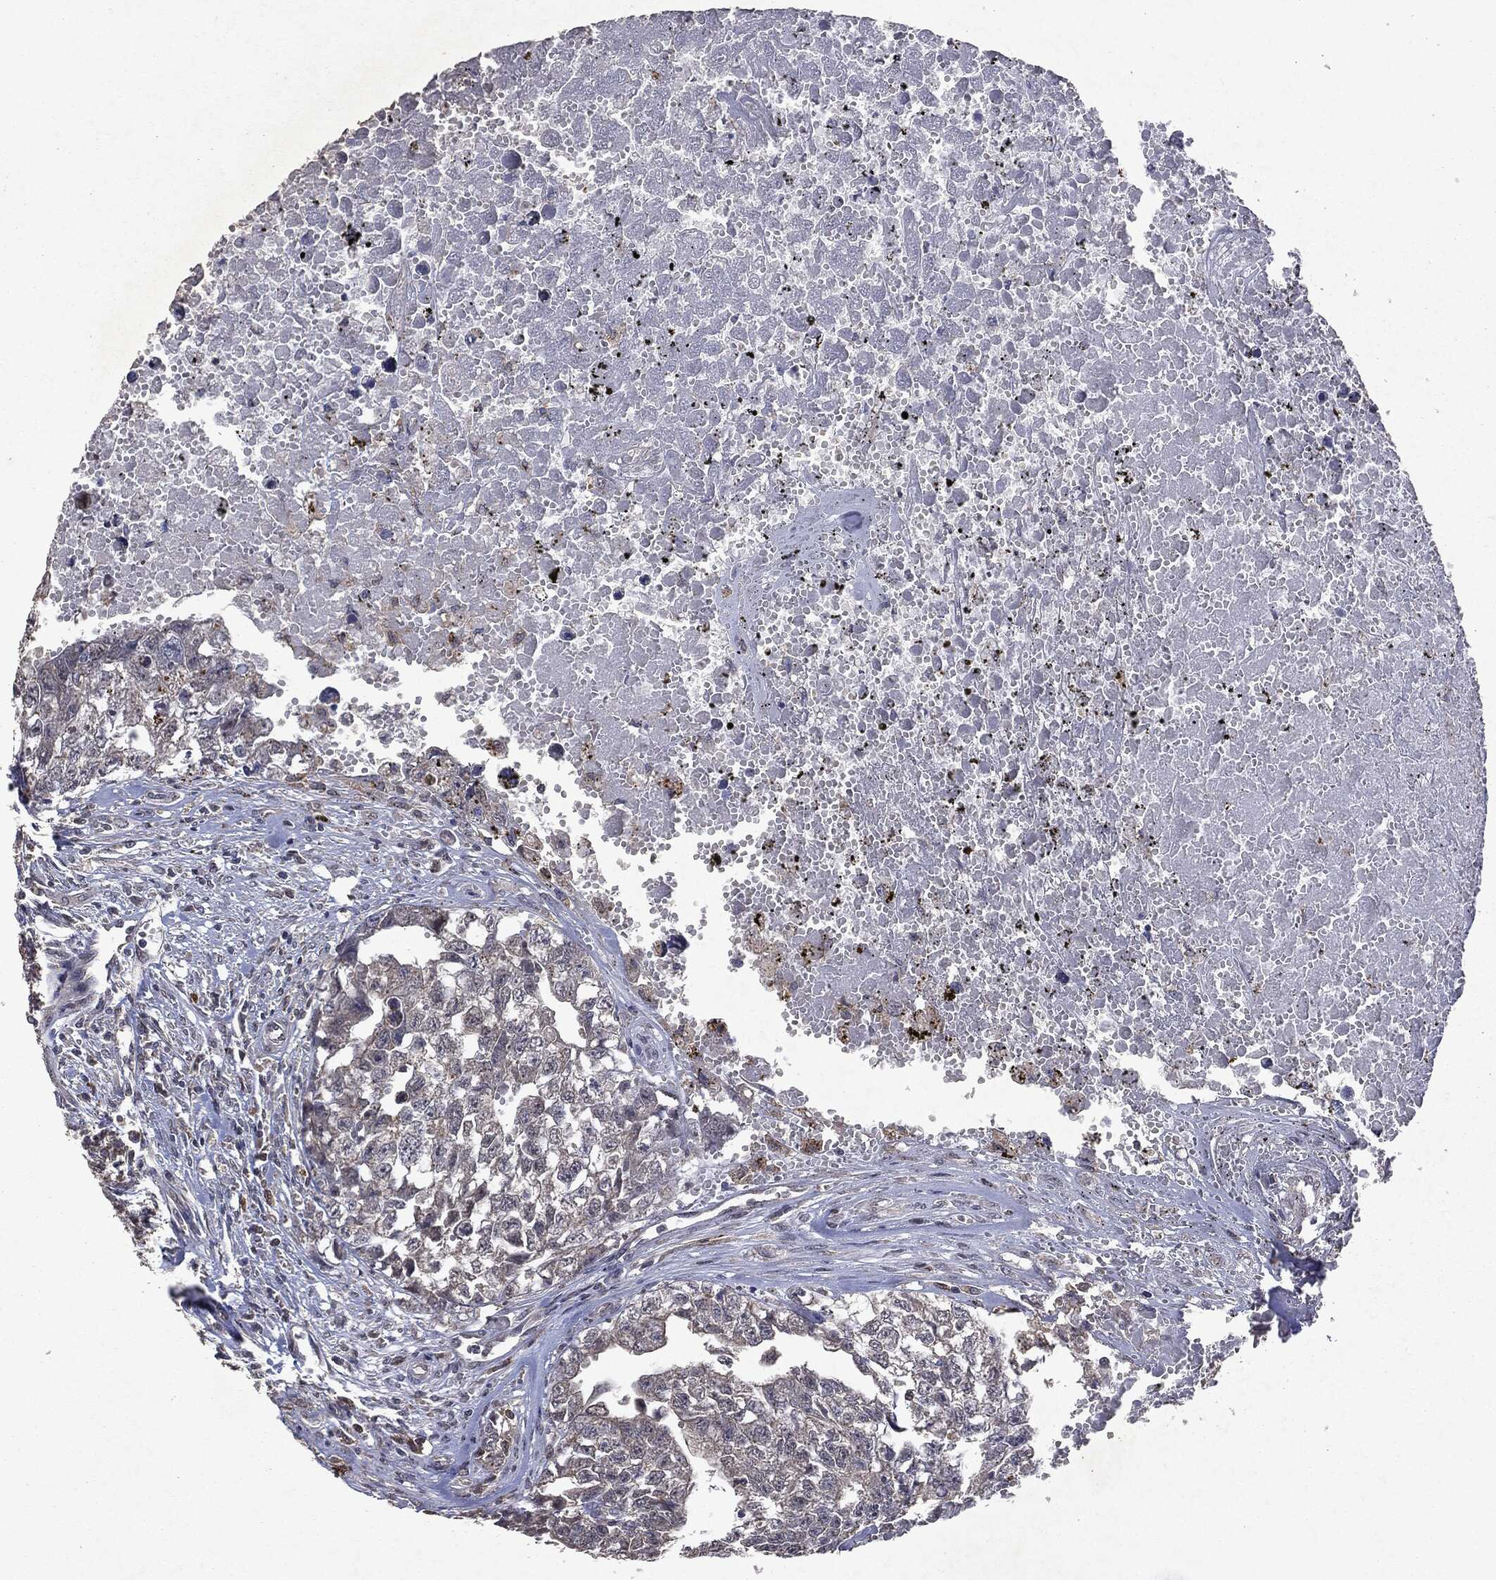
{"staining": {"intensity": "negative", "quantity": "none", "location": "none"}, "tissue": "testis cancer", "cell_type": "Tumor cells", "image_type": "cancer", "snomed": [{"axis": "morphology", "description": "Seminoma, NOS"}, {"axis": "morphology", "description": "Carcinoma, Embryonal, NOS"}, {"axis": "topography", "description": "Testis"}], "caption": "Immunohistochemistry of human testis embryonal carcinoma shows no staining in tumor cells.", "gene": "PTEN", "patient": {"sex": "male", "age": 22}}